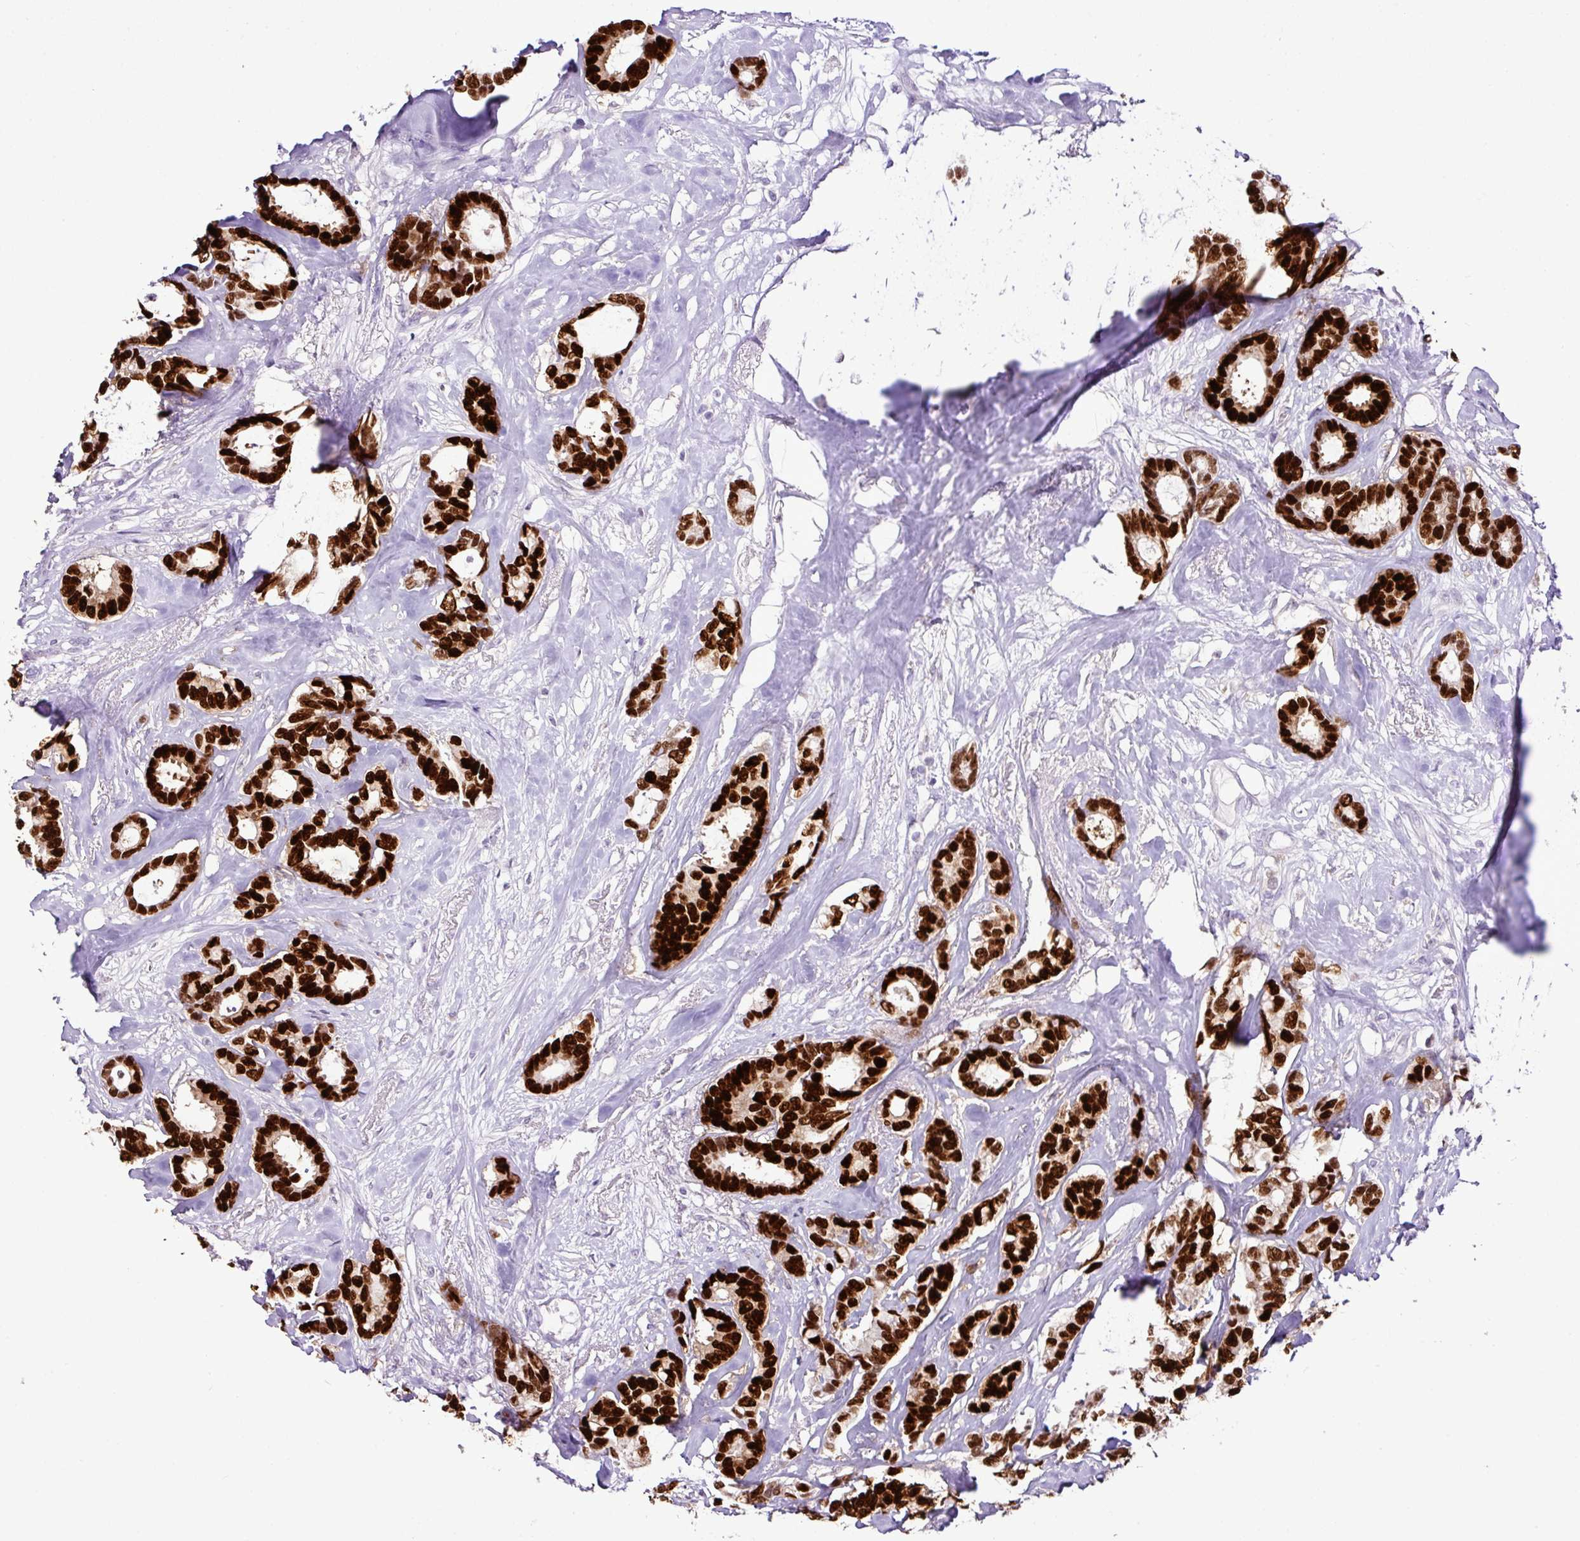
{"staining": {"intensity": "strong", "quantity": ">75%", "location": "nuclear"}, "tissue": "breast cancer", "cell_type": "Tumor cells", "image_type": "cancer", "snomed": [{"axis": "morphology", "description": "Duct carcinoma"}, {"axis": "topography", "description": "Breast"}], "caption": "Breast cancer tissue demonstrates strong nuclear positivity in approximately >75% of tumor cells", "gene": "ESR1", "patient": {"sex": "female", "age": 87}}